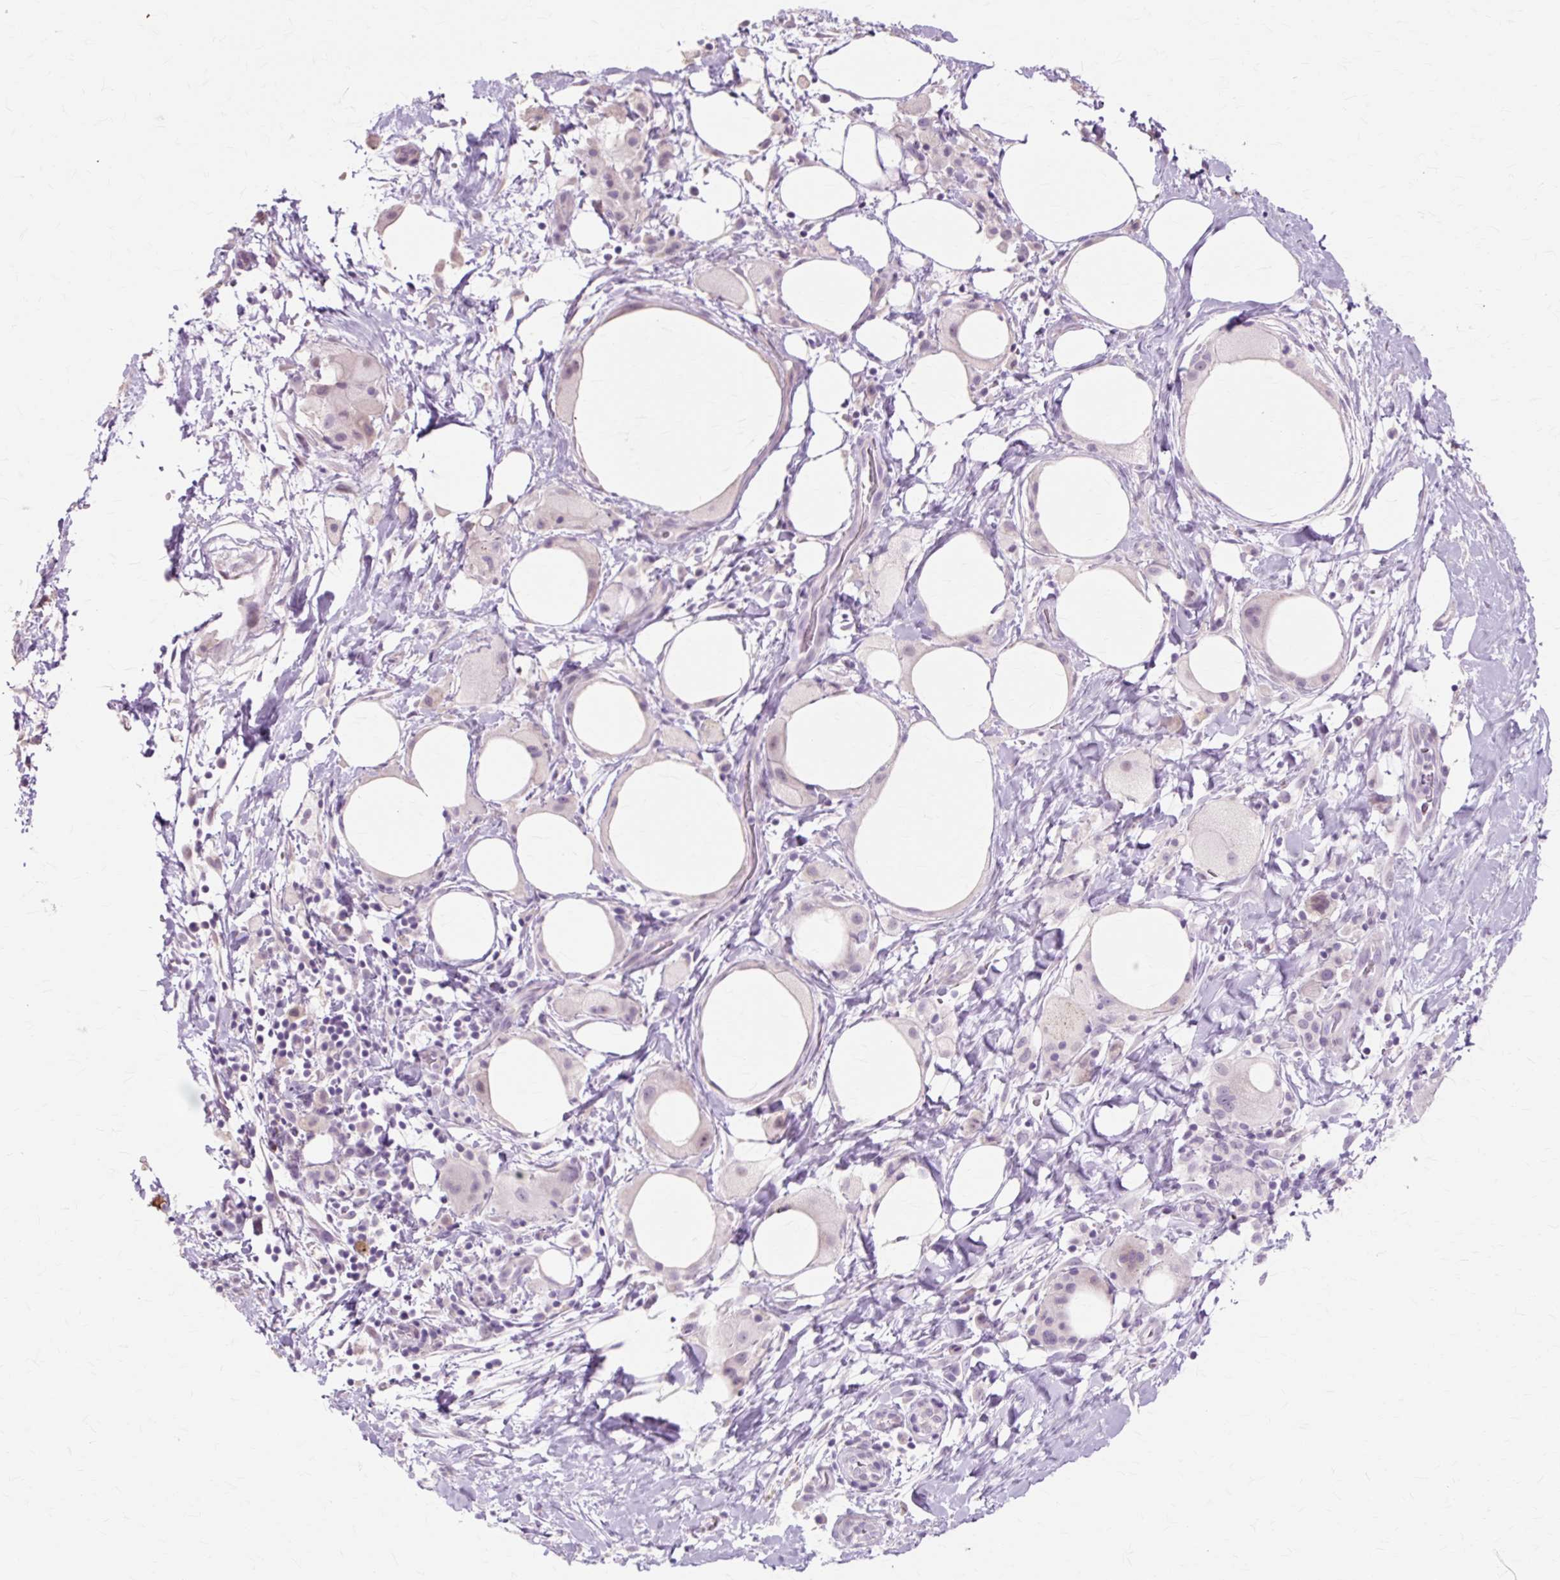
{"staining": {"intensity": "negative", "quantity": "none", "location": "none"}, "tissue": "pancreatic cancer", "cell_type": "Tumor cells", "image_type": "cancer", "snomed": [{"axis": "morphology", "description": "Adenocarcinoma, NOS"}, {"axis": "topography", "description": "Pancreas"}], "caption": "Human pancreatic cancer stained for a protein using immunohistochemistry (IHC) displays no staining in tumor cells.", "gene": "IRX2", "patient": {"sex": "male", "age": 58}}